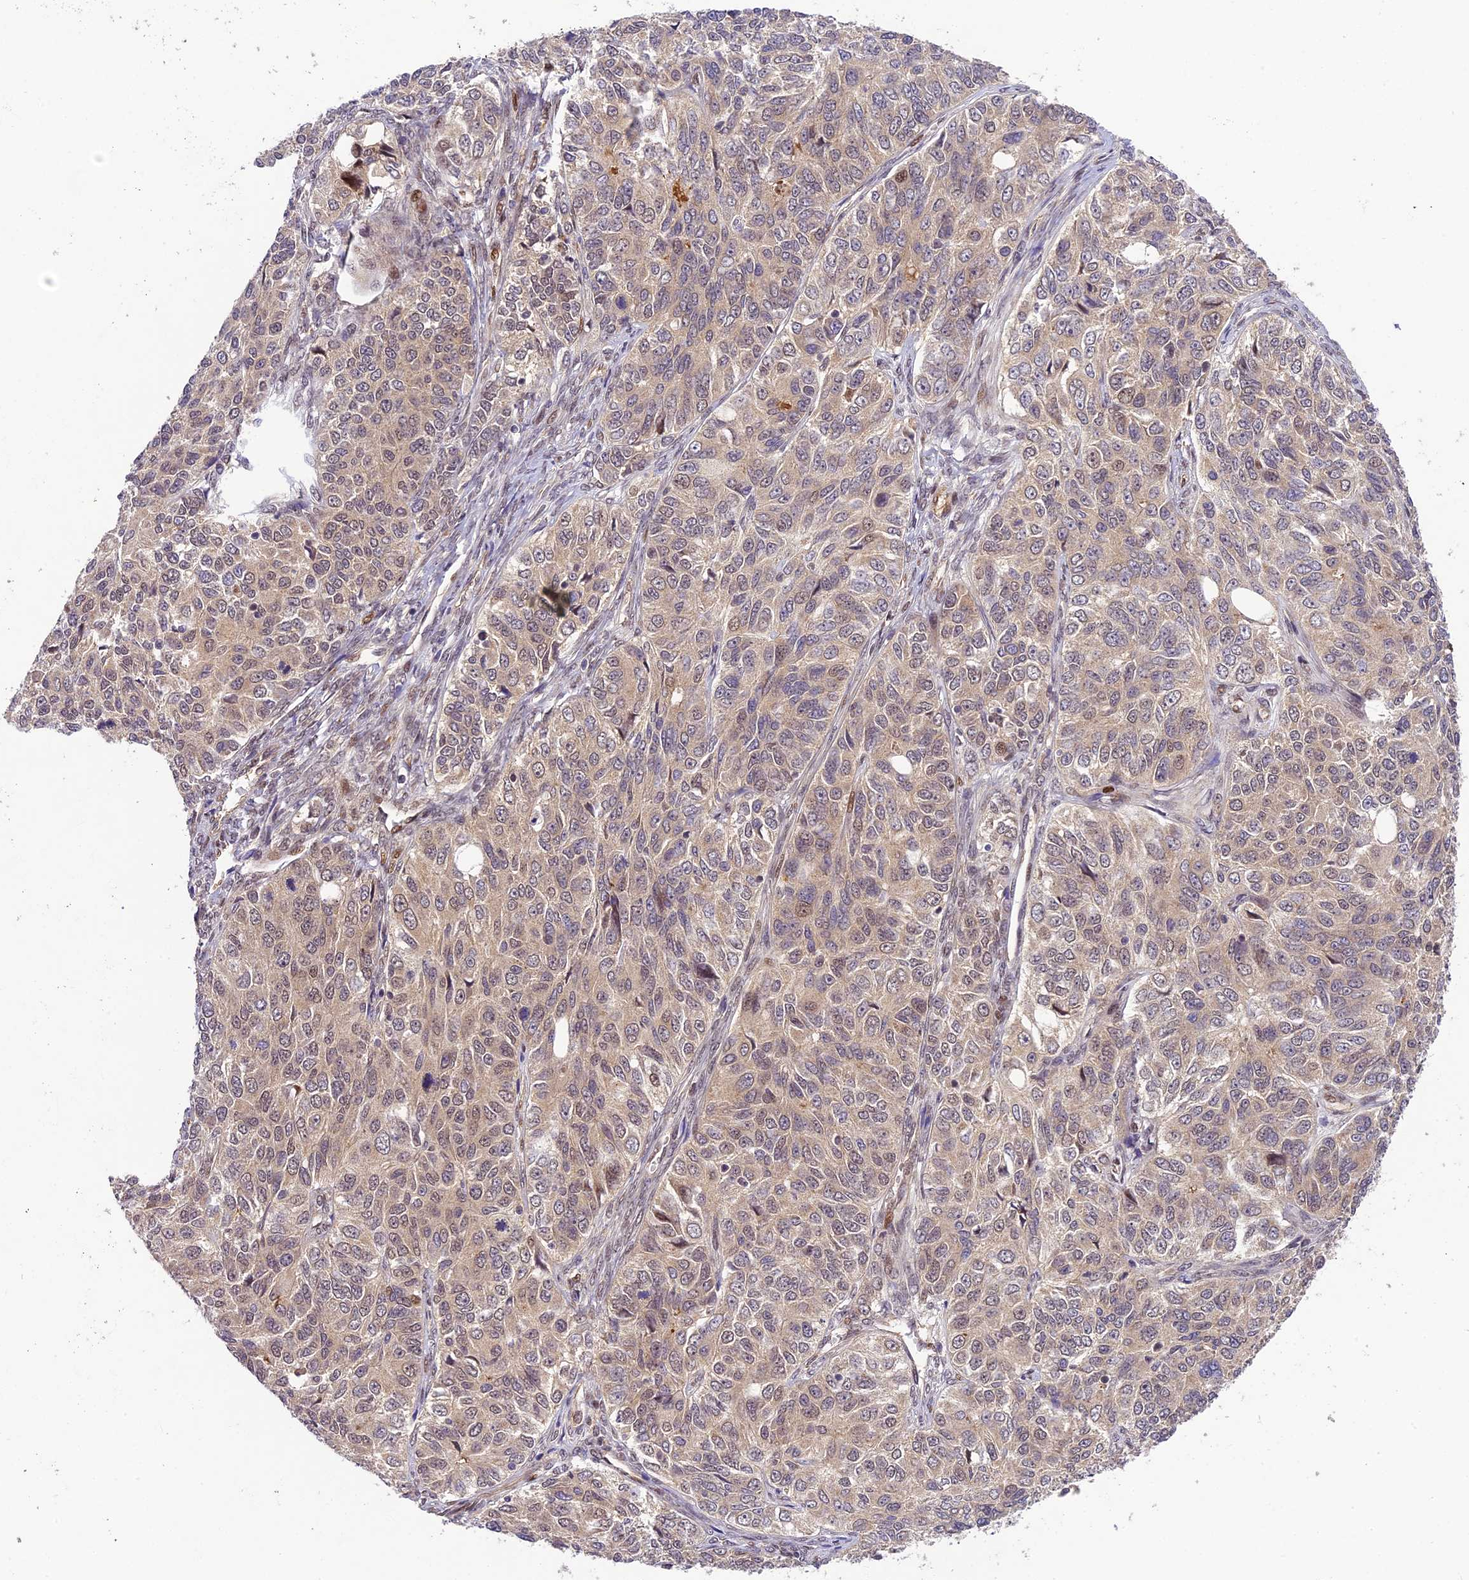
{"staining": {"intensity": "moderate", "quantity": "<25%", "location": "nuclear"}, "tissue": "ovarian cancer", "cell_type": "Tumor cells", "image_type": "cancer", "snomed": [{"axis": "morphology", "description": "Carcinoma, endometroid"}, {"axis": "topography", "description": "Ovary"}], "caption": "Ovarian cancer (endometroid carcinoma) stained with DAB IHC demonstrates low levels of moderate nuclear staining in about <25% of tumor cells.", "gene": "NEK8", "patient": {"sex": "female", "age": 51}}